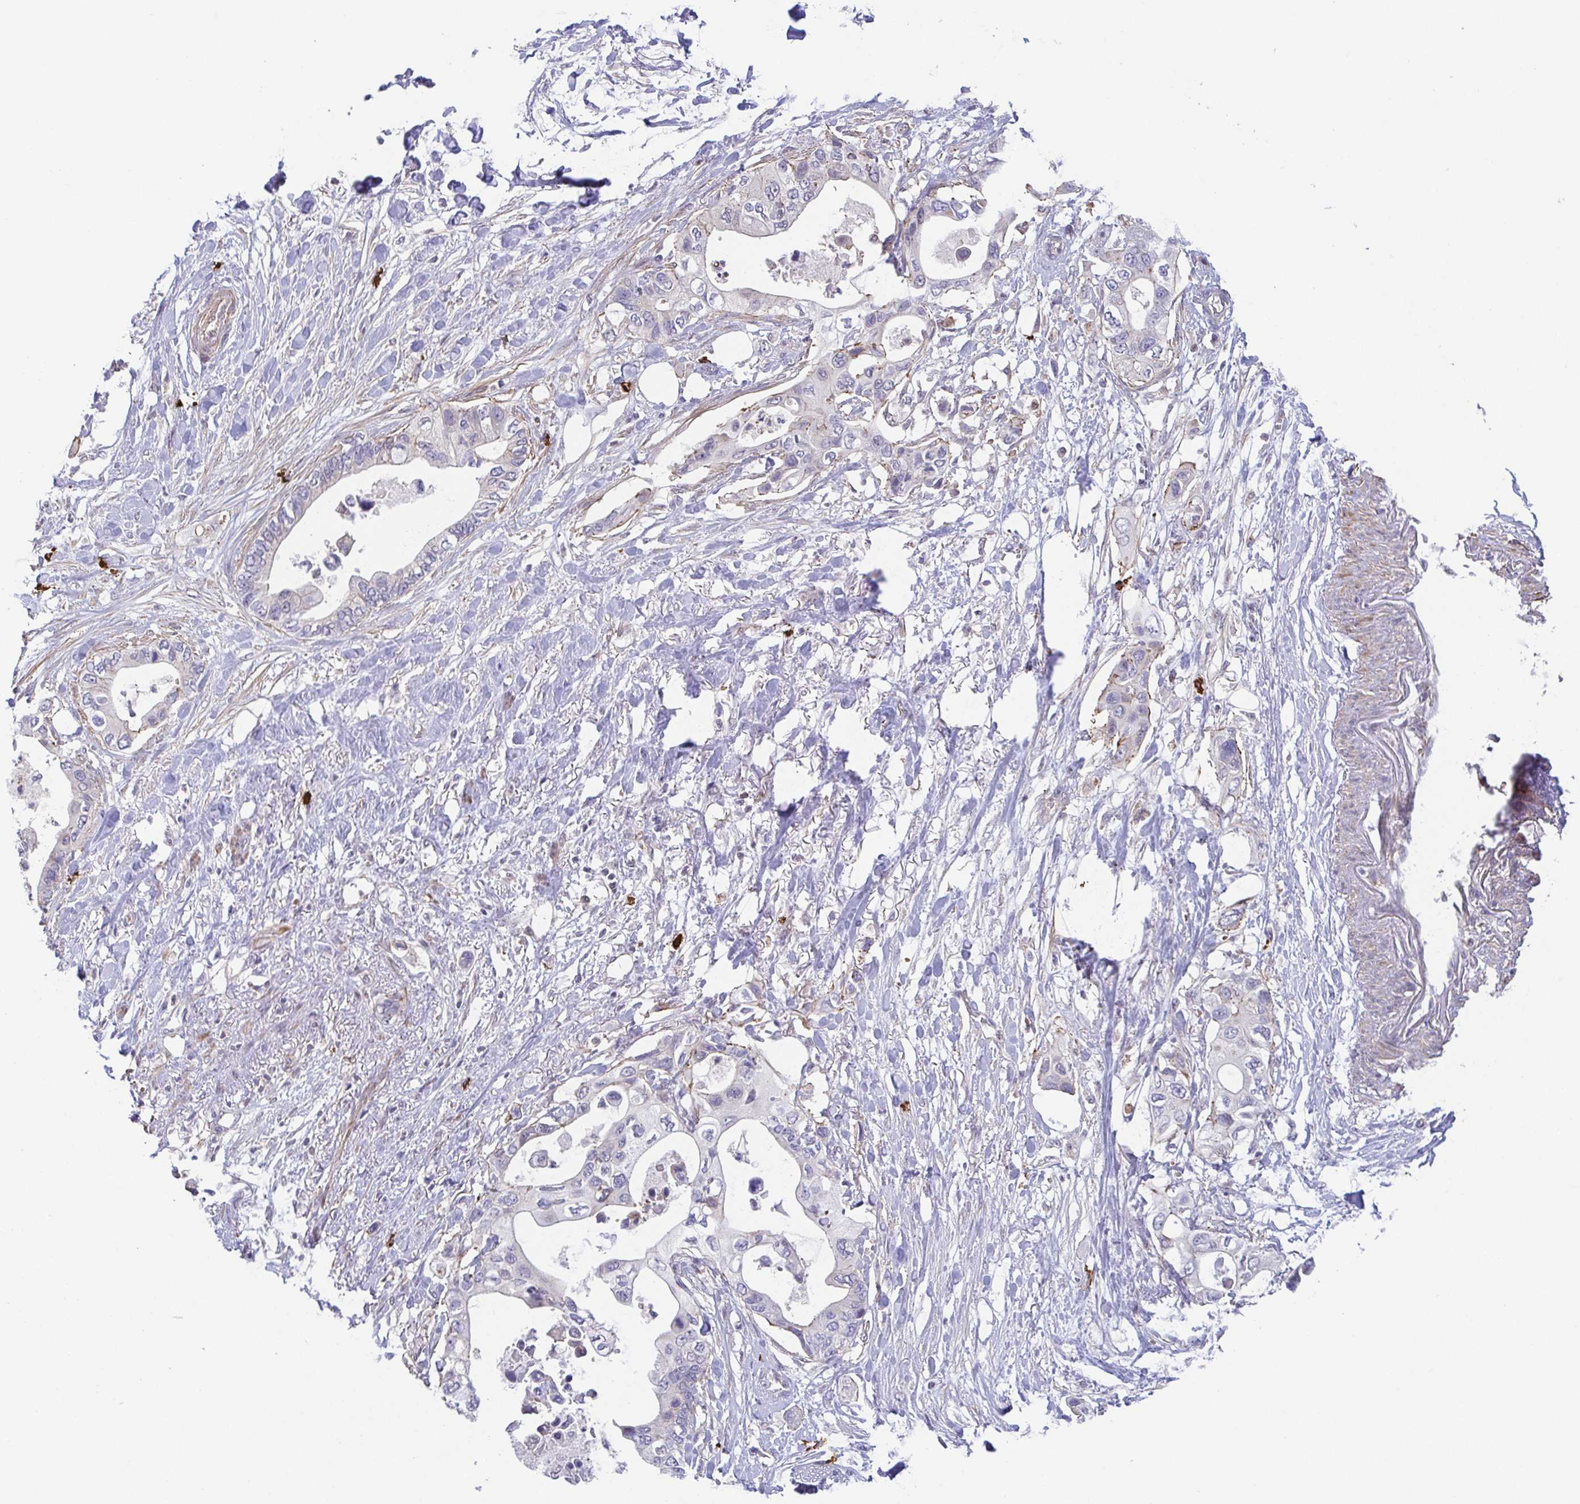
{"staining": {"intensity": "negative", "quantity": "none", "location": "none"}, "tissue": "pancreatic cancer", "cell_type": "Tumor cells", "image_type": "cancer", "snomed": [{"axis": "morphology", "description": "Adenocarcinoma, NOS"}, {"axis": "topography", "description": "Pancreas"}], "caption": "An image of human pancreatic adenocarcinoma is negative for staining in tumor cells.", "gene": "PREPL", "patient": {"sex": "female", "age": 63}}